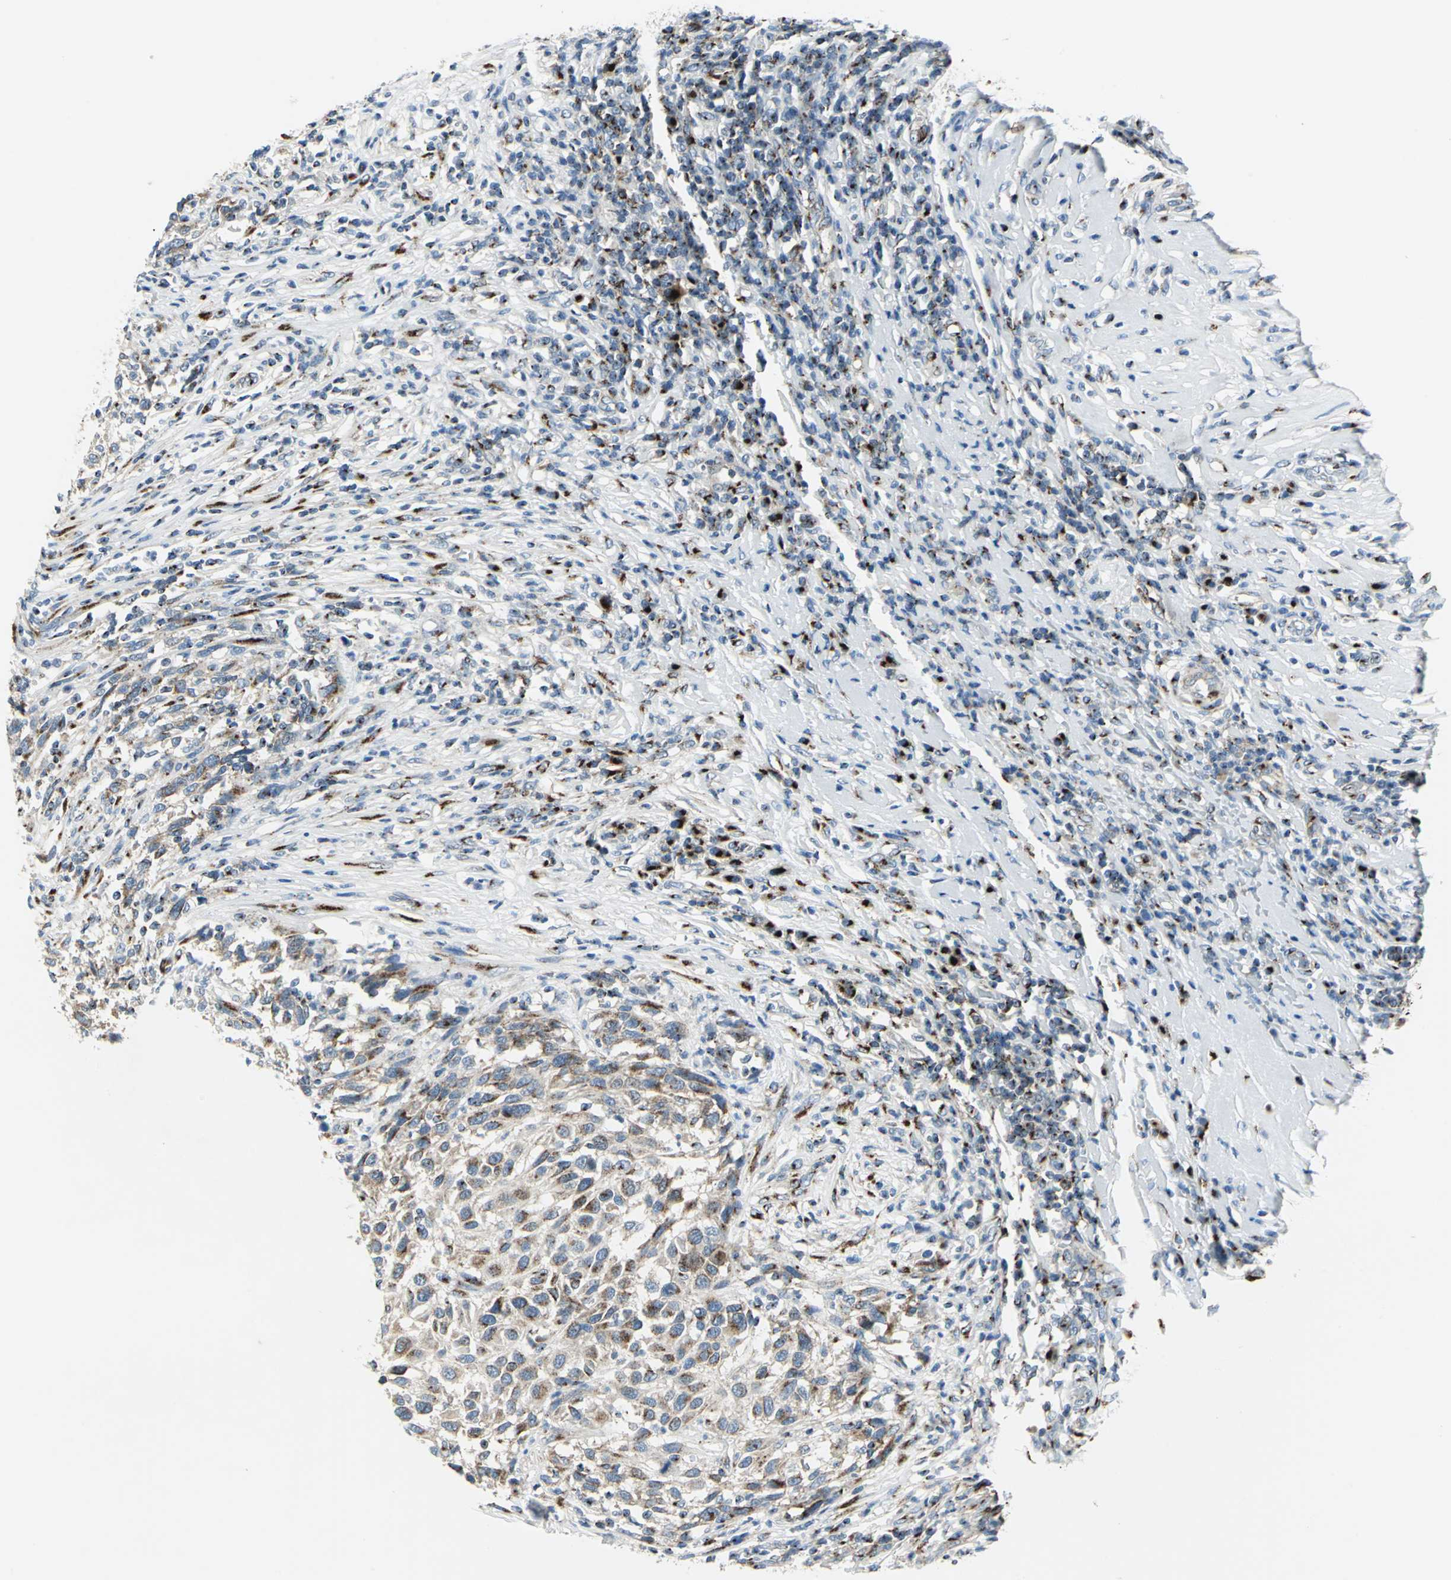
{"staining": {"intensity": "strong", "quantity": "25%-75%", "location": "cytoplasmic/membranous"}, "tissue": "melanoma", "cell_type": "Tumor cells", "image_type": "cancer", "snomed": [{"axis": "morphology", "description": "Malignant melanoma, Metastatic site"}, {"axis": "topography", "description": "Lymph node"}], "caption": "Brown immunohistochemical staining in human melanoma shows strong cytoplasmic/membranous staining in approximately 25%-75% of tumor cells.", "gene": "GPR3", "patient": {"sex": "male", "age": 61}}